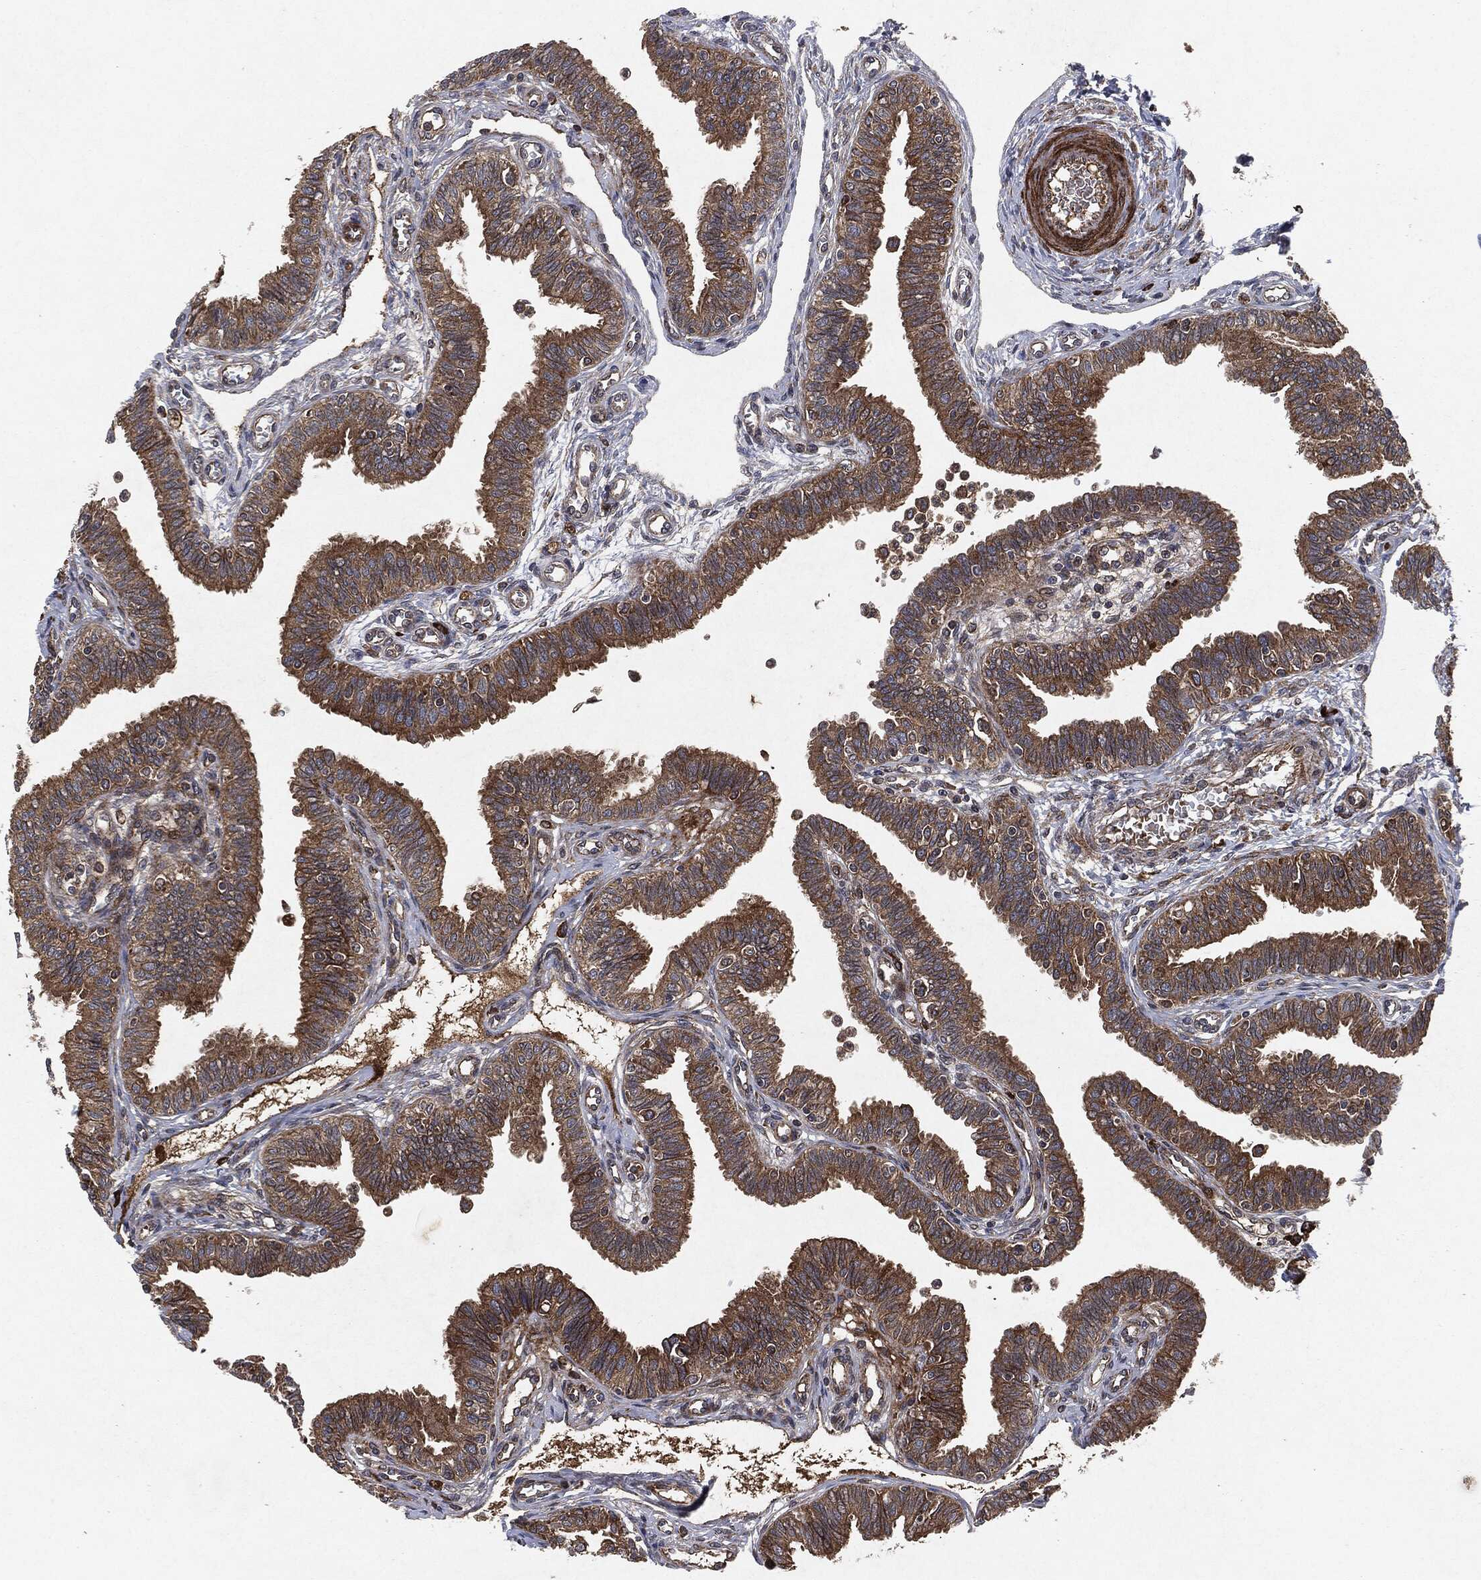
{"staining": {"intensity": "strong", "quantity": "25%-75%", "location": "cytoplasmic/membranous"}, "tissue": "fallopian tube", "cell_type": "Glandular cells", "image_type": "normal", "snomed": [{"axis": "morphology", "description": "Normal tissue, NOS"}, {"axis": "topography", "description": "Fallopian tube"}], "caption": "This is a micrograph of IHC staining of normal fallopian tube, which shows strong expression in the cytoplasmic/membranous of glandular cells.", "gene": "RAF1", "patient": {"sex": "female", "age": 36}}